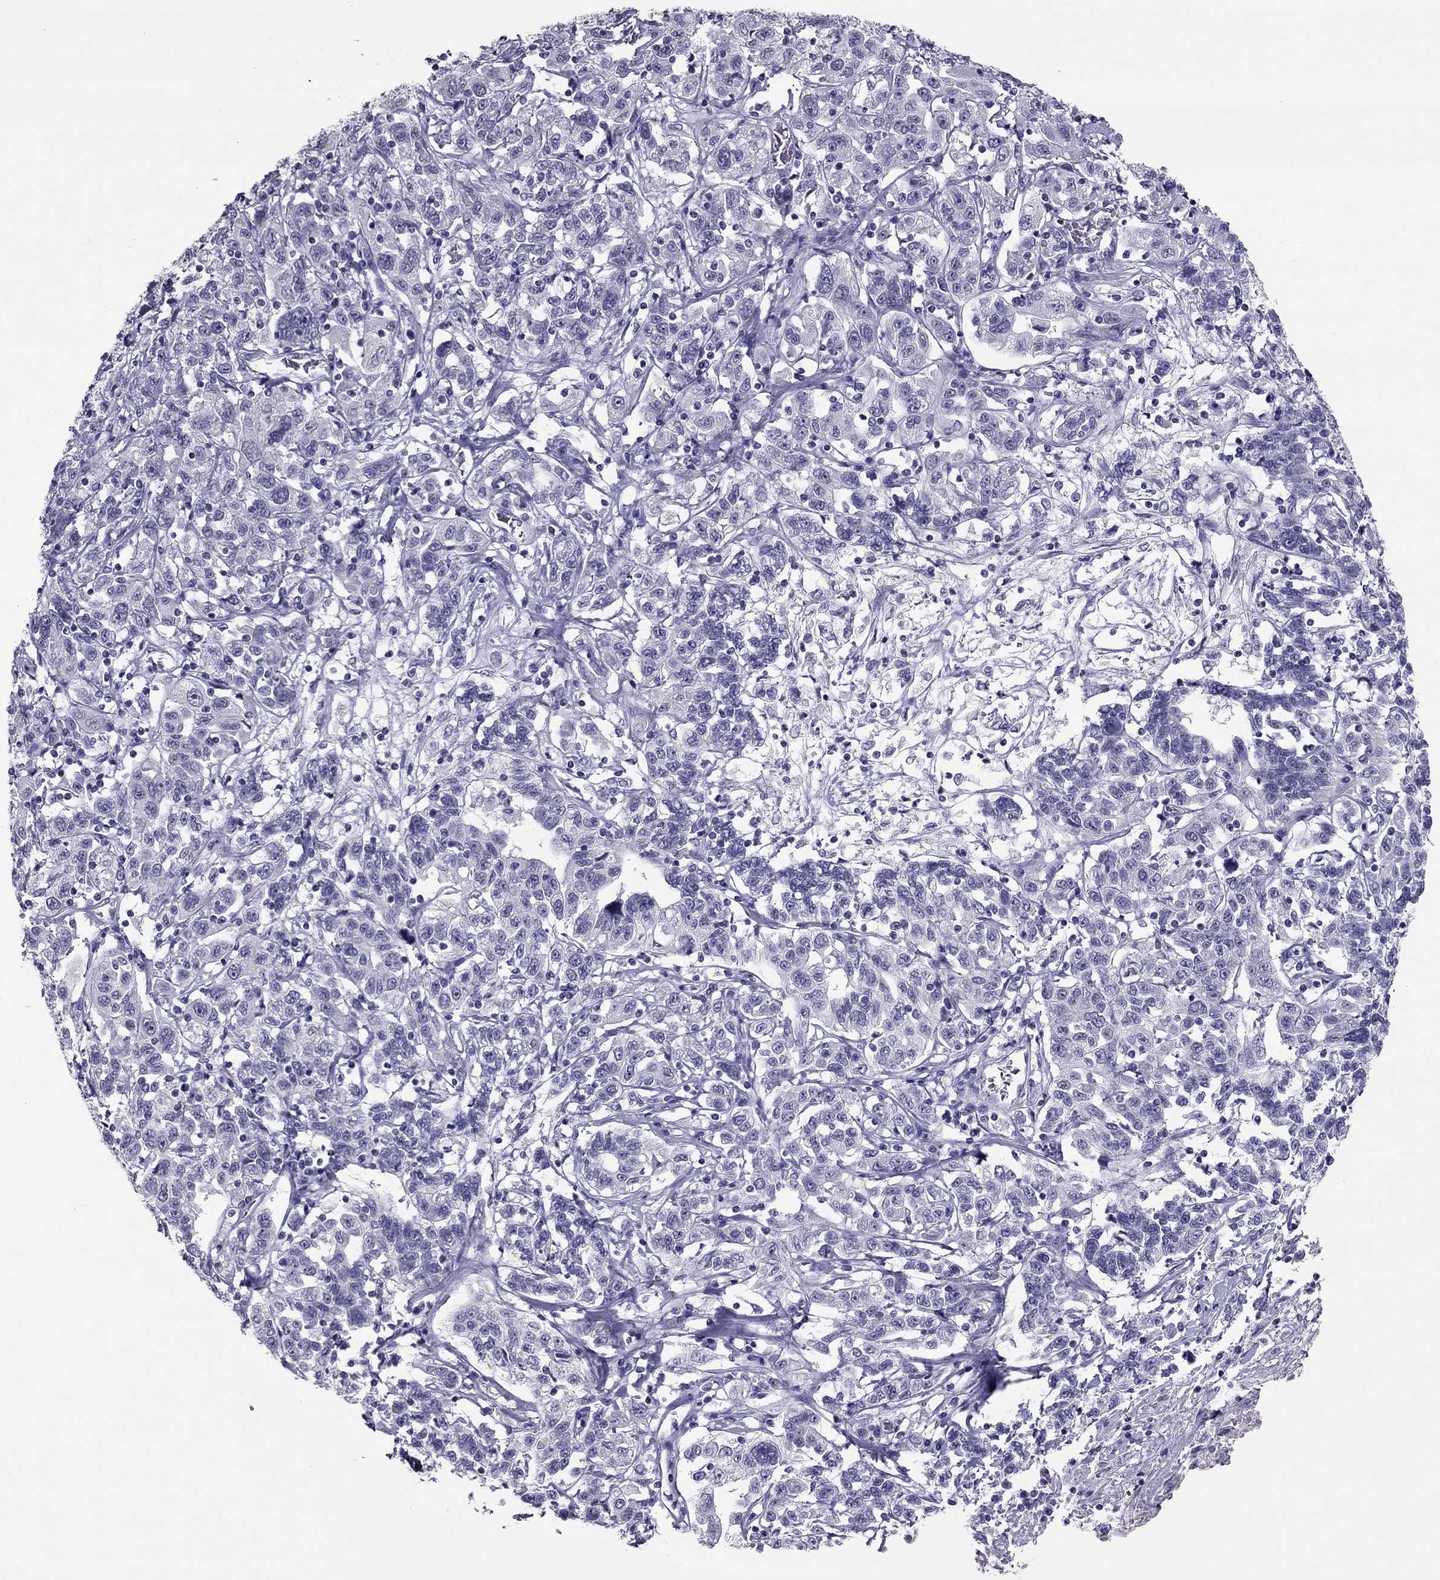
{"staining": {"intensity": "negative", "quantity": "none", "location": "none"}, "tissue": "liver cancer", "cell_type": "Tumor cells", "image_type": "cancer", "snomed": [{"axis": "morphology", "description": "Adenocarcinoma, NOS"}, {"axis": "morphology", "description": "Cholangiocarcinoma"}, {"axis": "topography", "description": "Liver"}], "caption": "Adenocarcinoma (liver) was stained to show a protein in brown. There is no significant positivity in tumor cells.", "gene": "RHO", "patient": {"sex": "male", "age": 64}}